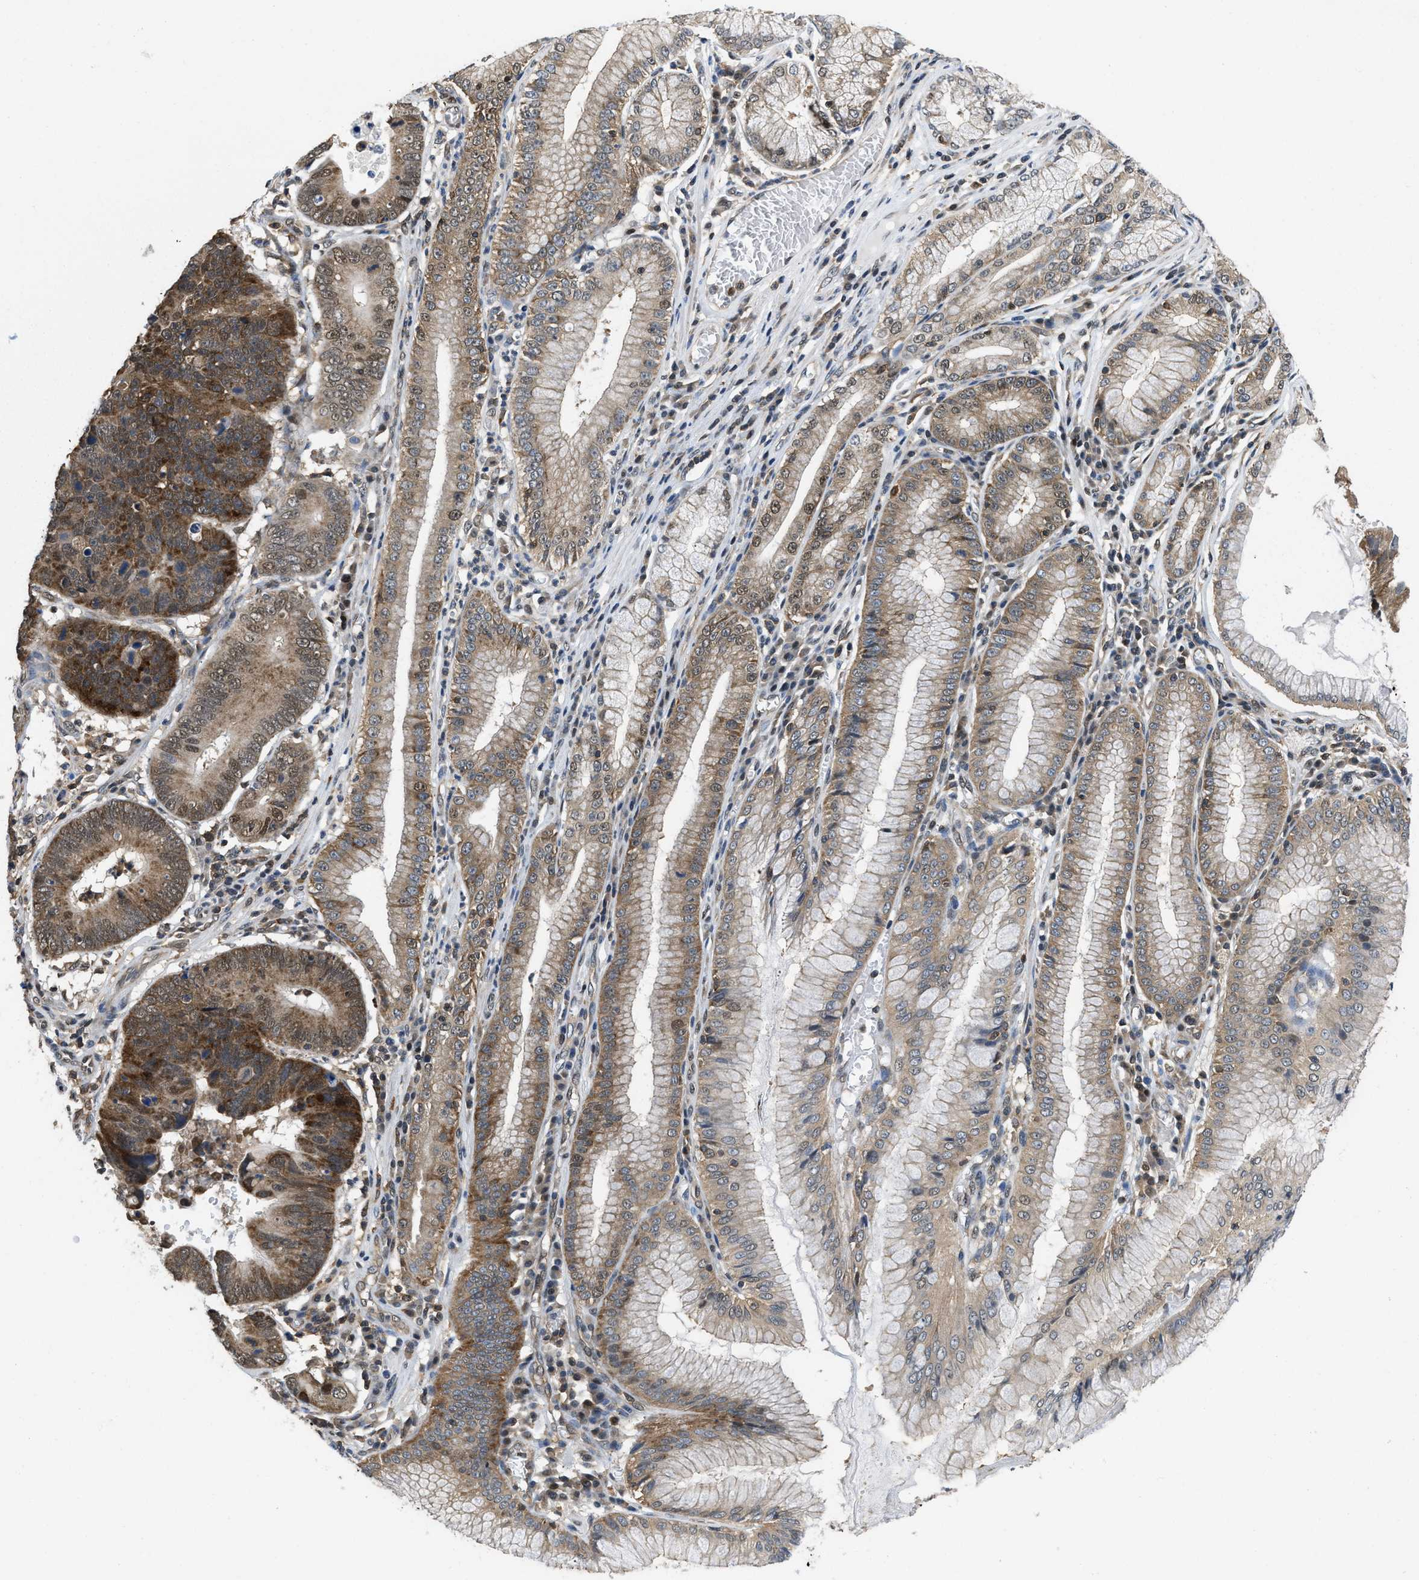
{"staining": {"intensity": "moderate", "quantity": ">75%", "location": "cytoplasmic/membranous,nuclear"}, "tissue": "stomach cancer", "cell_type": "Tumor cells", "image_type": "cancer", "snomed": [{"axis": "morphology", "description": "Adenocarcinoma, NOS"}, {"axis": "topography", "description": "Stomach"}], "caption": "There is medium levels of moderate cytoplasmic/membranous and nuclear positivity in tumor cells of stomach cancer (adenocarcinoma), as demonstrated by immunohistochemical staining (brown color).", "gene": "ATF7IP", "patient": {"sex": "male", "age": 59}}